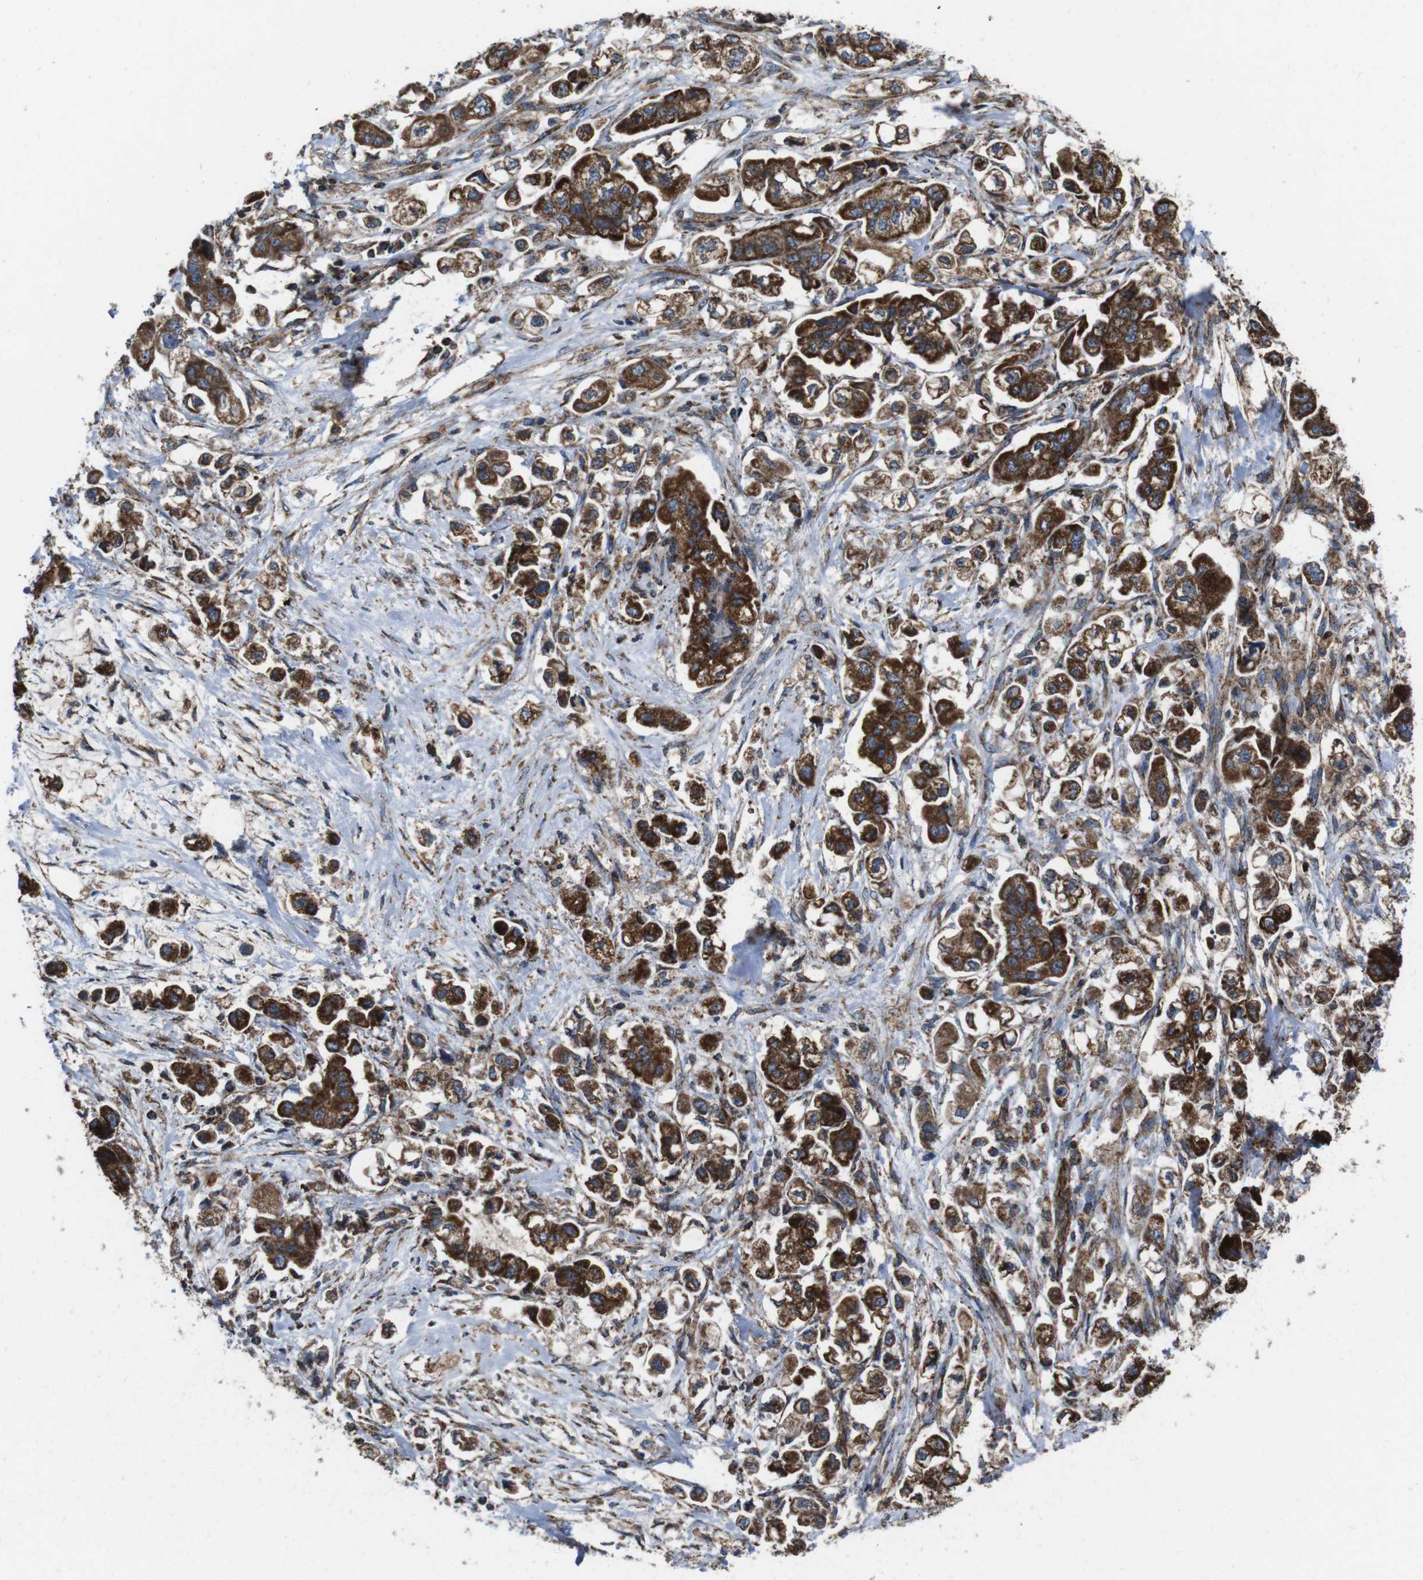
{"staining": {"intensity": "strong", "quantity": ">75%", "location": "cytoplasmic/membranous"}, "tissue": "stomach cancer", "cell_type": "Tumor cells", "image_type": "cancer", "snomed": [{"axis": "morphology", "description": "Adenocarcinoma, NOS"}, {"axis": "topography", "description": "Stomach"}], "caption": "IHC (DAB (3,3'-diaminobenzidine)) staining of human adenocarcinoma (stomach) demonstrates strong cytoplasmic/membranous protein staining in about >75% of tumor cells. The staining was performed using DAB (3,3'-diaminobenzidine), with brown indicating positive protein expression. Nuclei are stained blue with hematoxylin.", "gene": "HK1", "patient": {"sex": "male", "age": 62}}